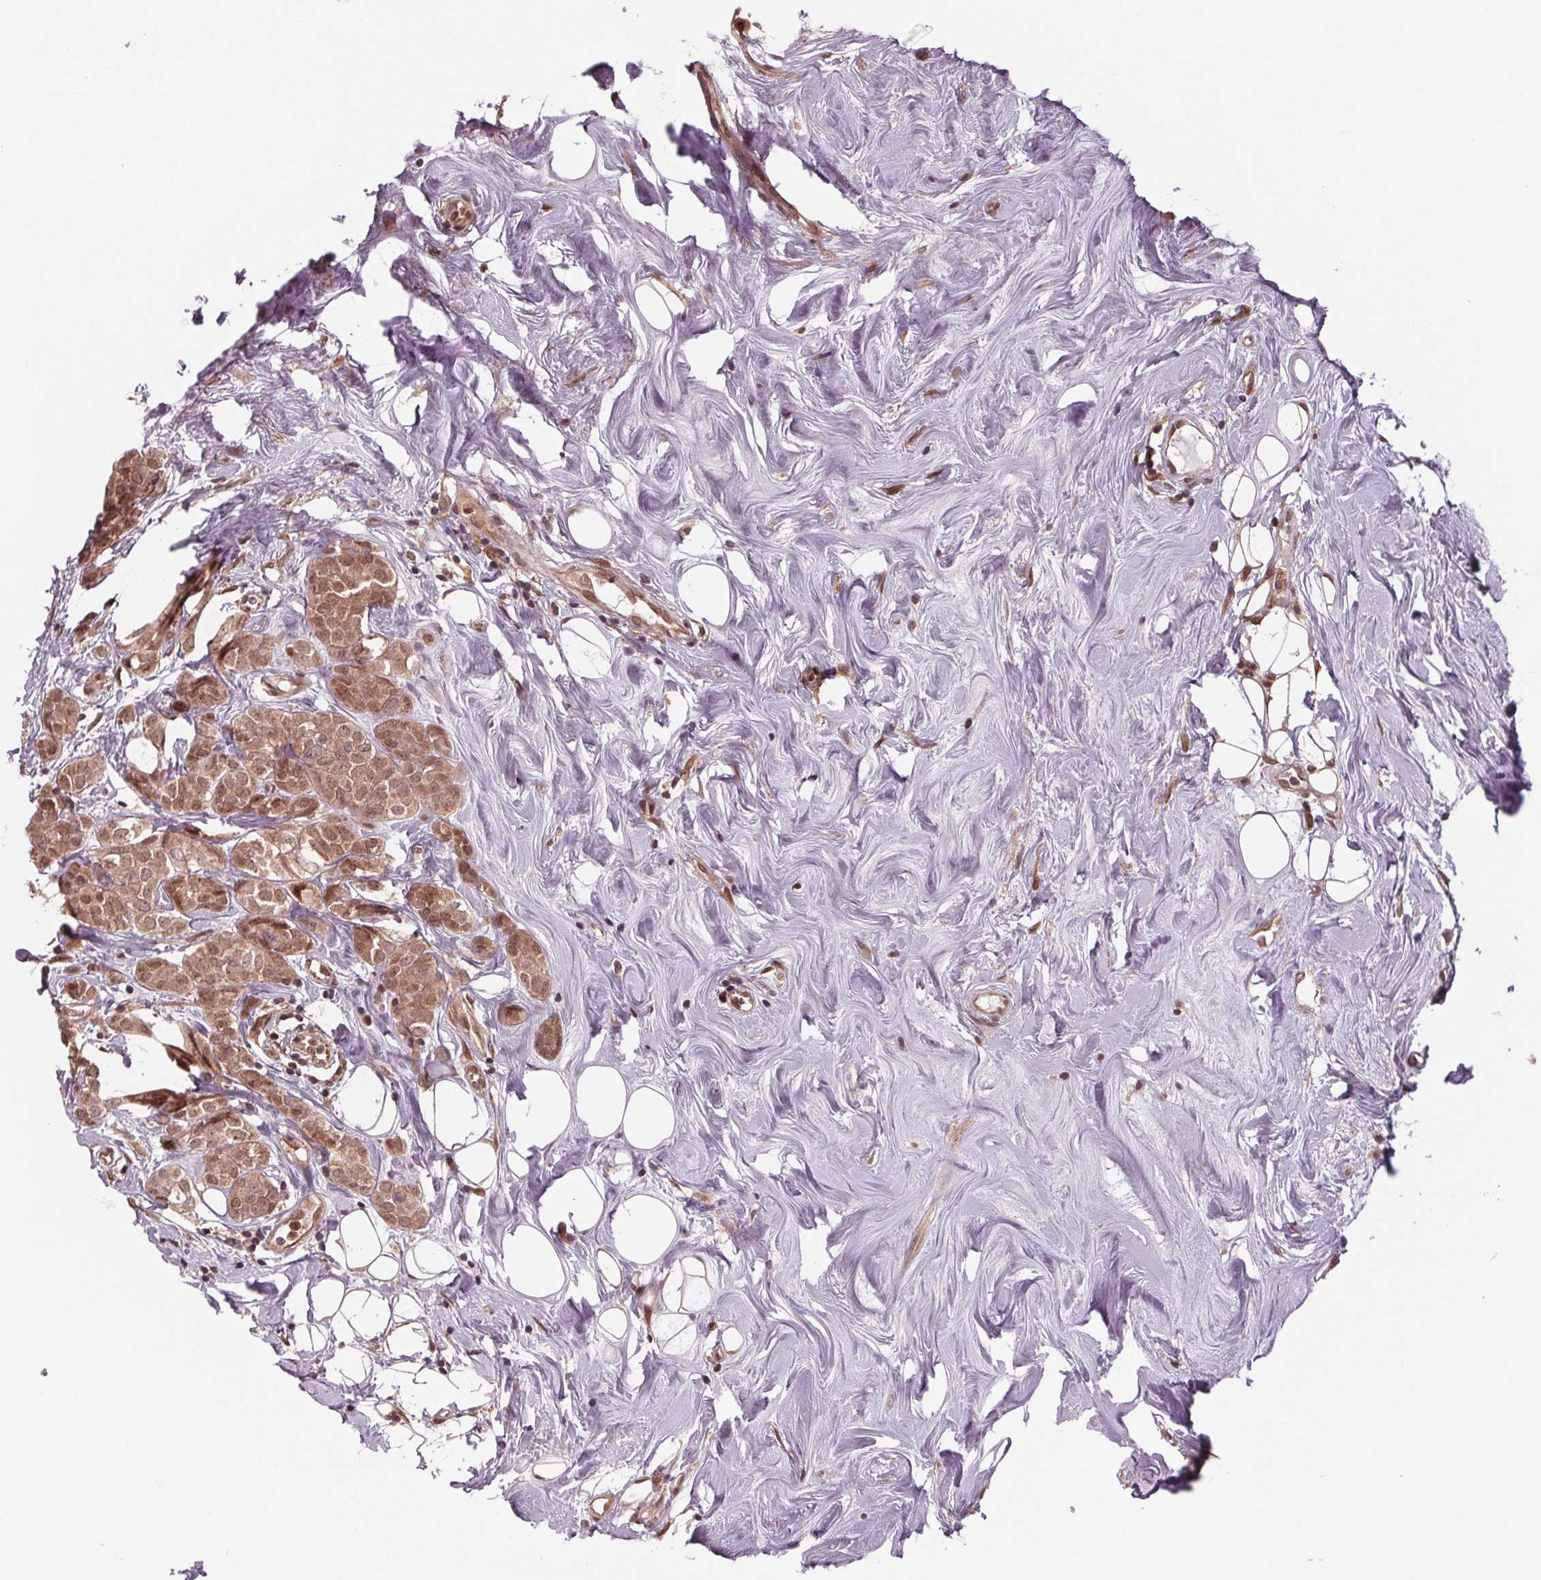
{"staining": {"intensity": "moderate", "quantity": ">75%", "location": "cytoplasmic/membranous"}, "tissue": "breast cancer", "cell_type": "Tumor cells", "image_type": "cancer", "snomed": [{"axis": "morphology", "description": "Lobular carcinoma"}, {"axis": "topography", "description": "Breast"}], "caption": "Immunohistochemistry (IHC) histopathology image of breast lobular carcinoma stained for a protein (brown), which exhibits medium levels of moderate cytoplasmic/membranous positivity in about >75% of tumor cells.", "gene": "STAT3", "patient": {"sex": "female", "age": 49}}